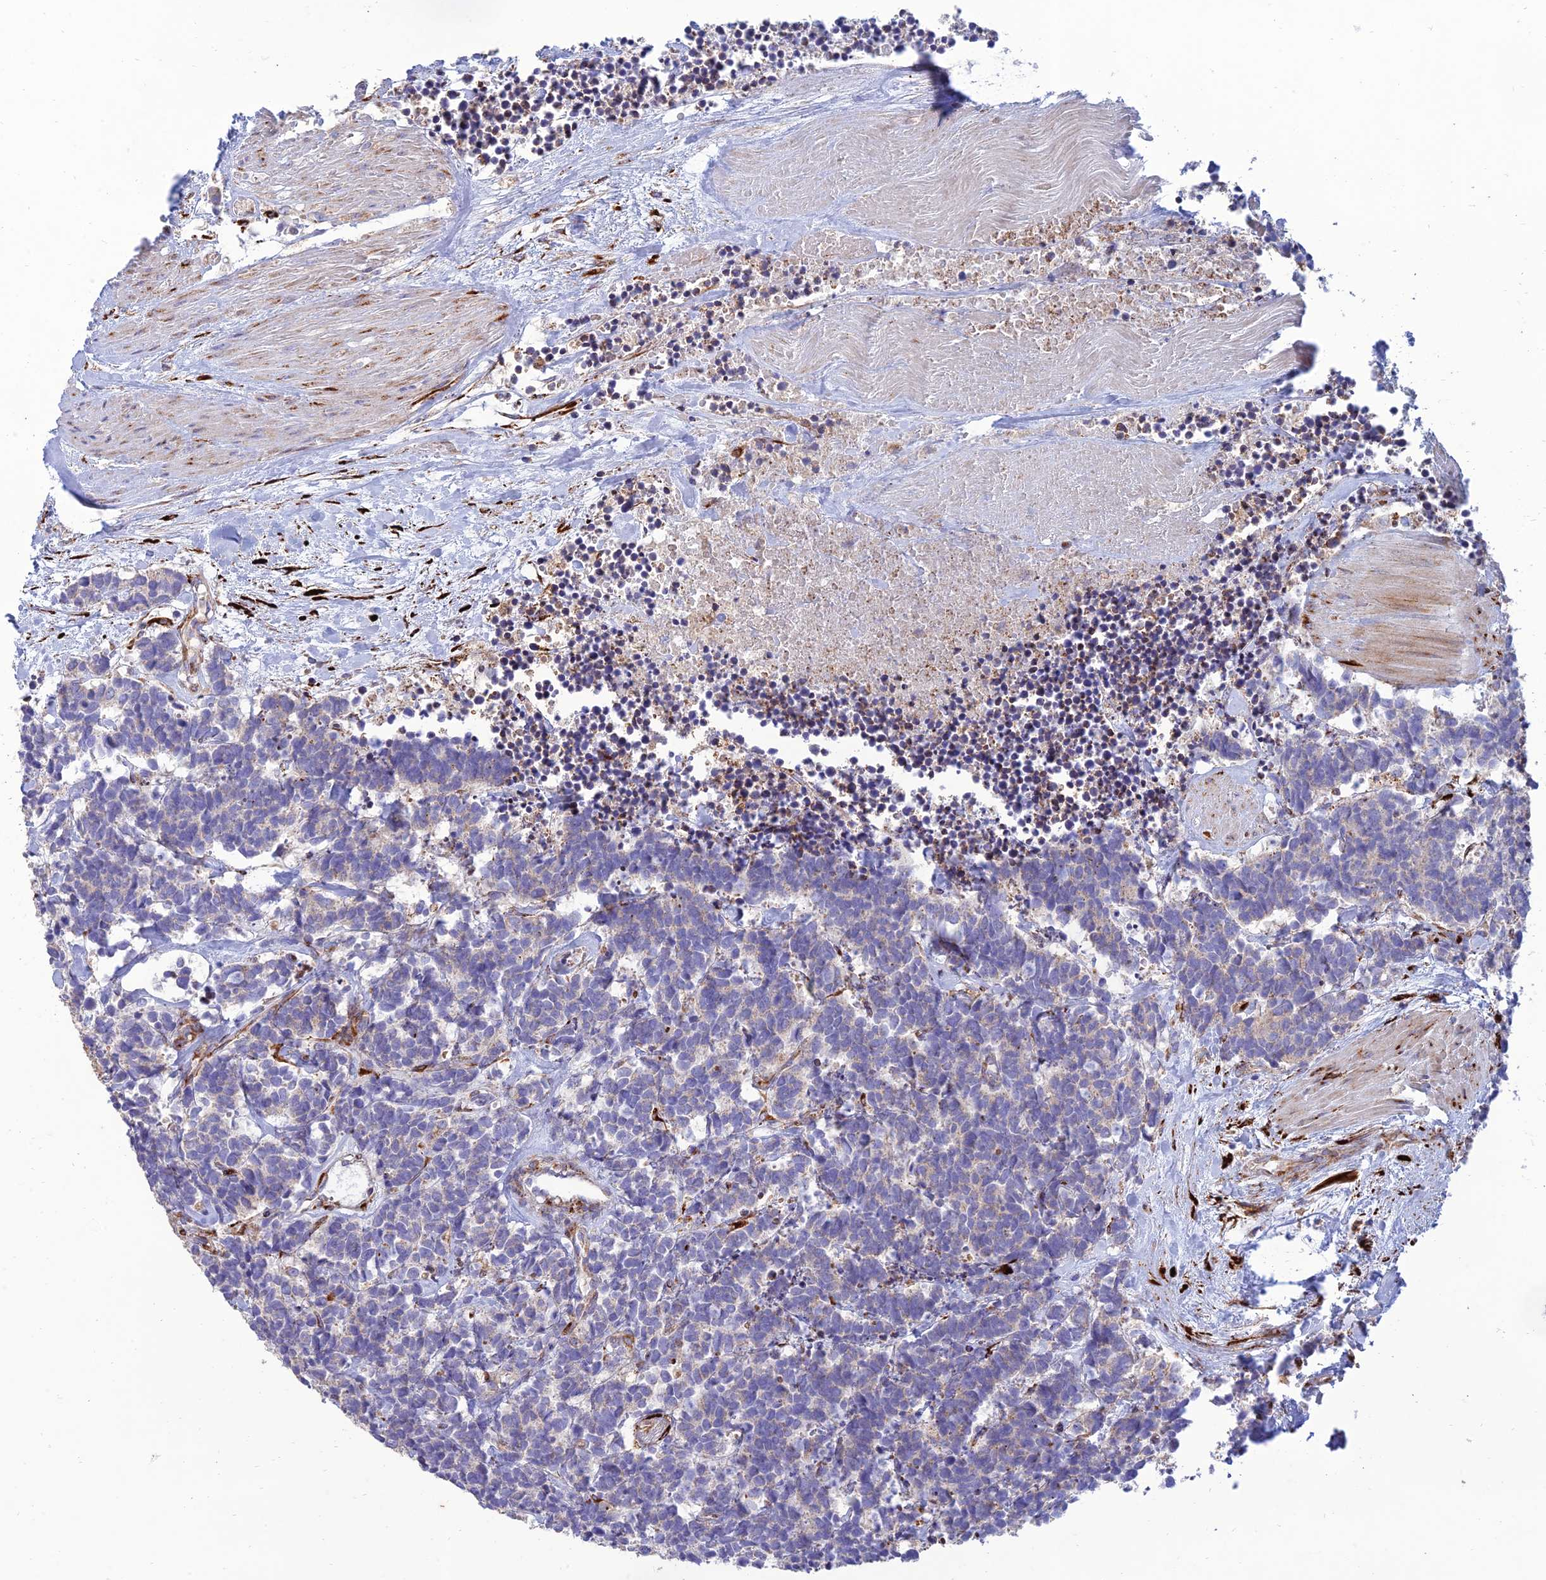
{"staining": {"intensity": "negative", "quantity": "none", "location": "none"}, "tissue": "carcinoid", "cell_type": "Tumor cells", "image_type": "cancer", "snomed": [{"axis": "morphology", "description": "Carcinoma, NOS"}, {"axis": "morphology", "description": "Carcinoid, malignant, NOS"}, {"axis": "topography", "description": "Urinary bladder"}], "caption": "Immunohistochemistry (IHC) of carcinoma exhibits no staining in tumor cells. (Brightfield microscopy of DAB (3,3'-diaminobenzidine) immunohistochemistry (IHC) at high magnification).", "gene": "RCN3", "patient": {"sex": "male", "age": 57}}